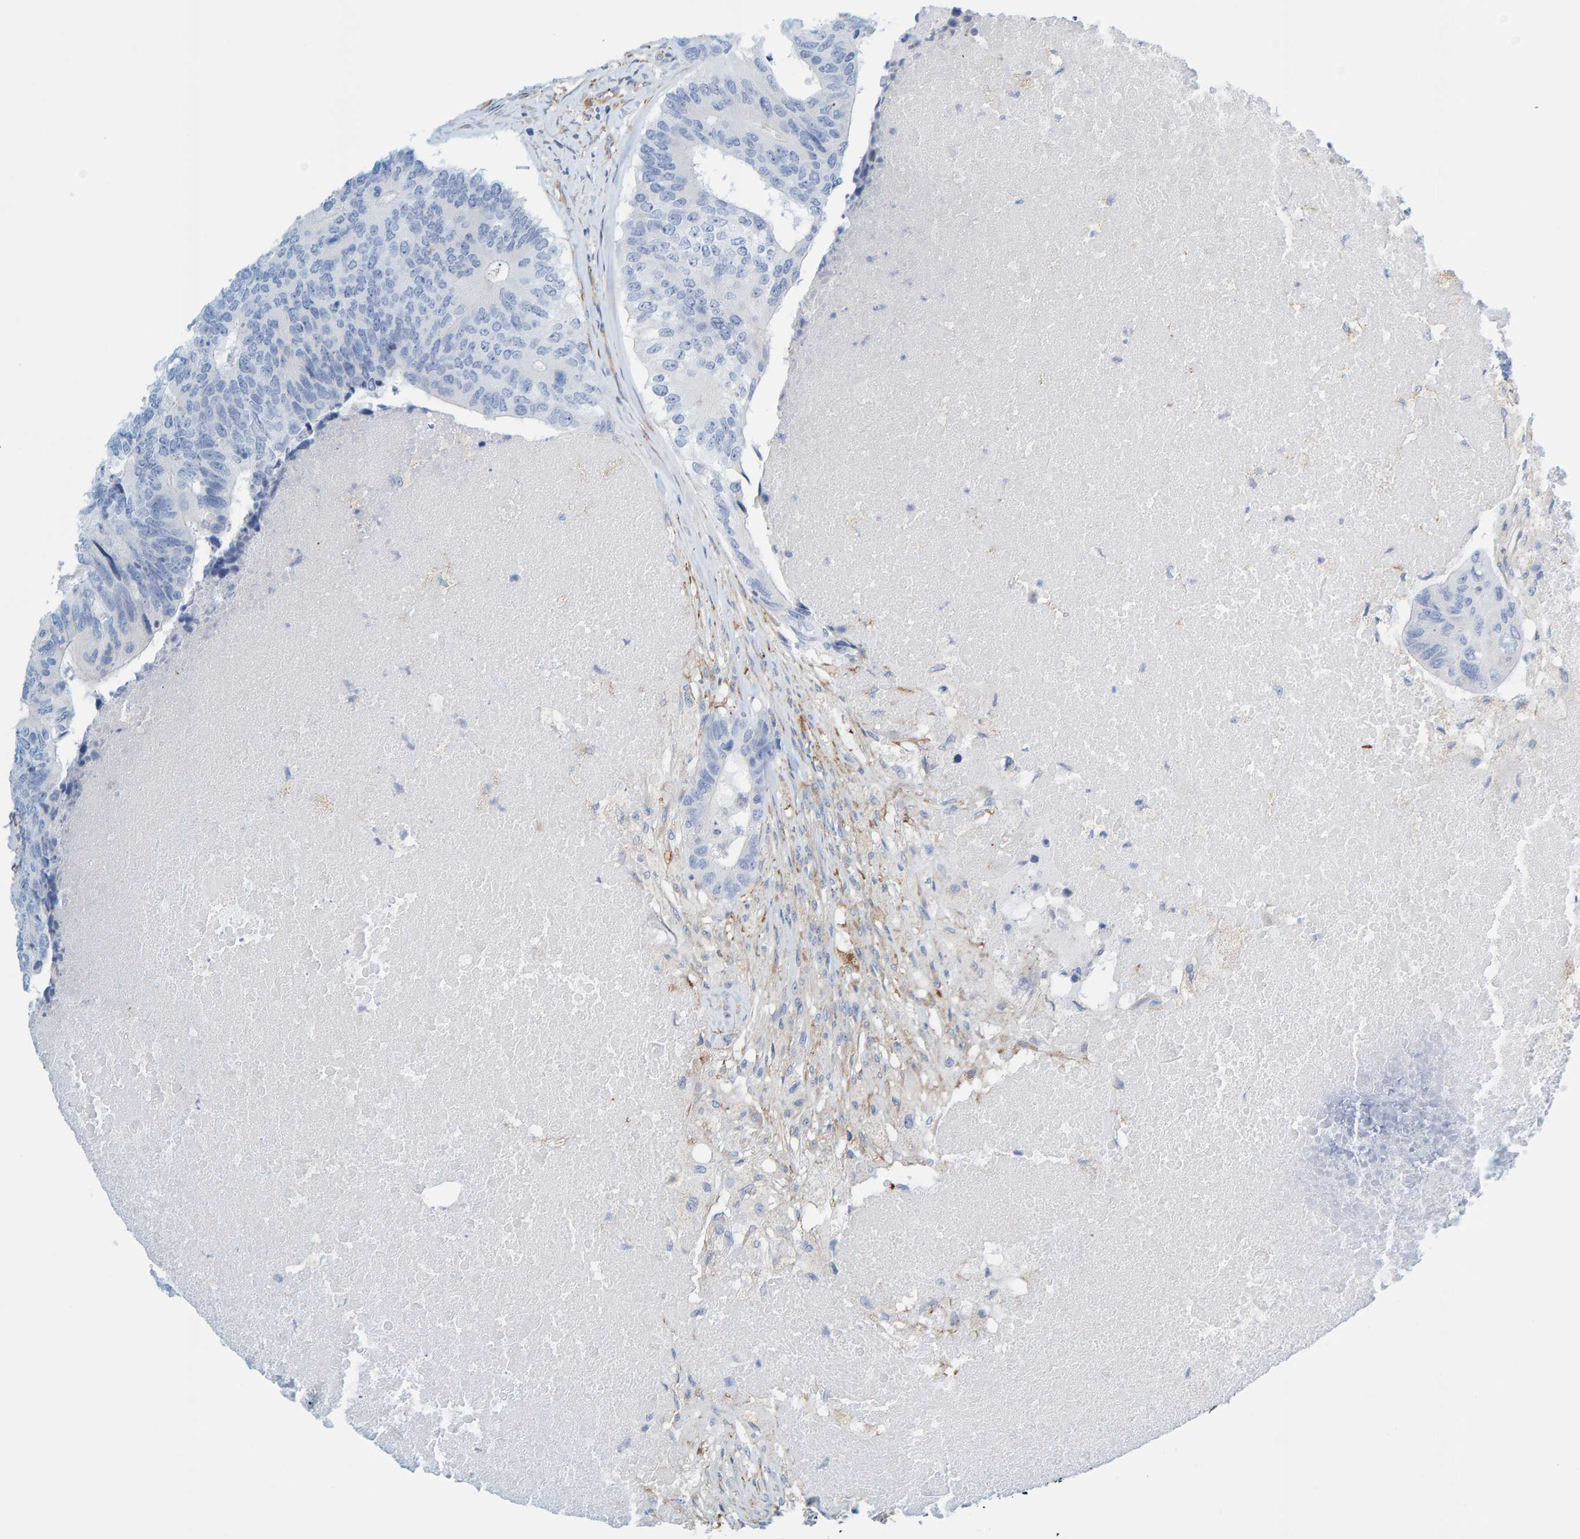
{"staining": {"intensity": "negative", "quantity": "none", "location": "none"}, "tissue": "colorectal cancer", "cell_type": "Tumor cells", "image_type": "cancer", "snomed": [{"axis": "morphology", "description": "Adenocarcinoma, NOS"}, {"axis": "topography", "description": "Colon"}], "caption": "DAB (3,3'-diaminobenzidine) immunohistochemical staining of human colorectal cancer (adenocarcinoma) displays no significant staining in tumor cells.", "gene": "MAP1B", "patient": {"sex": "female", "age": 67}}